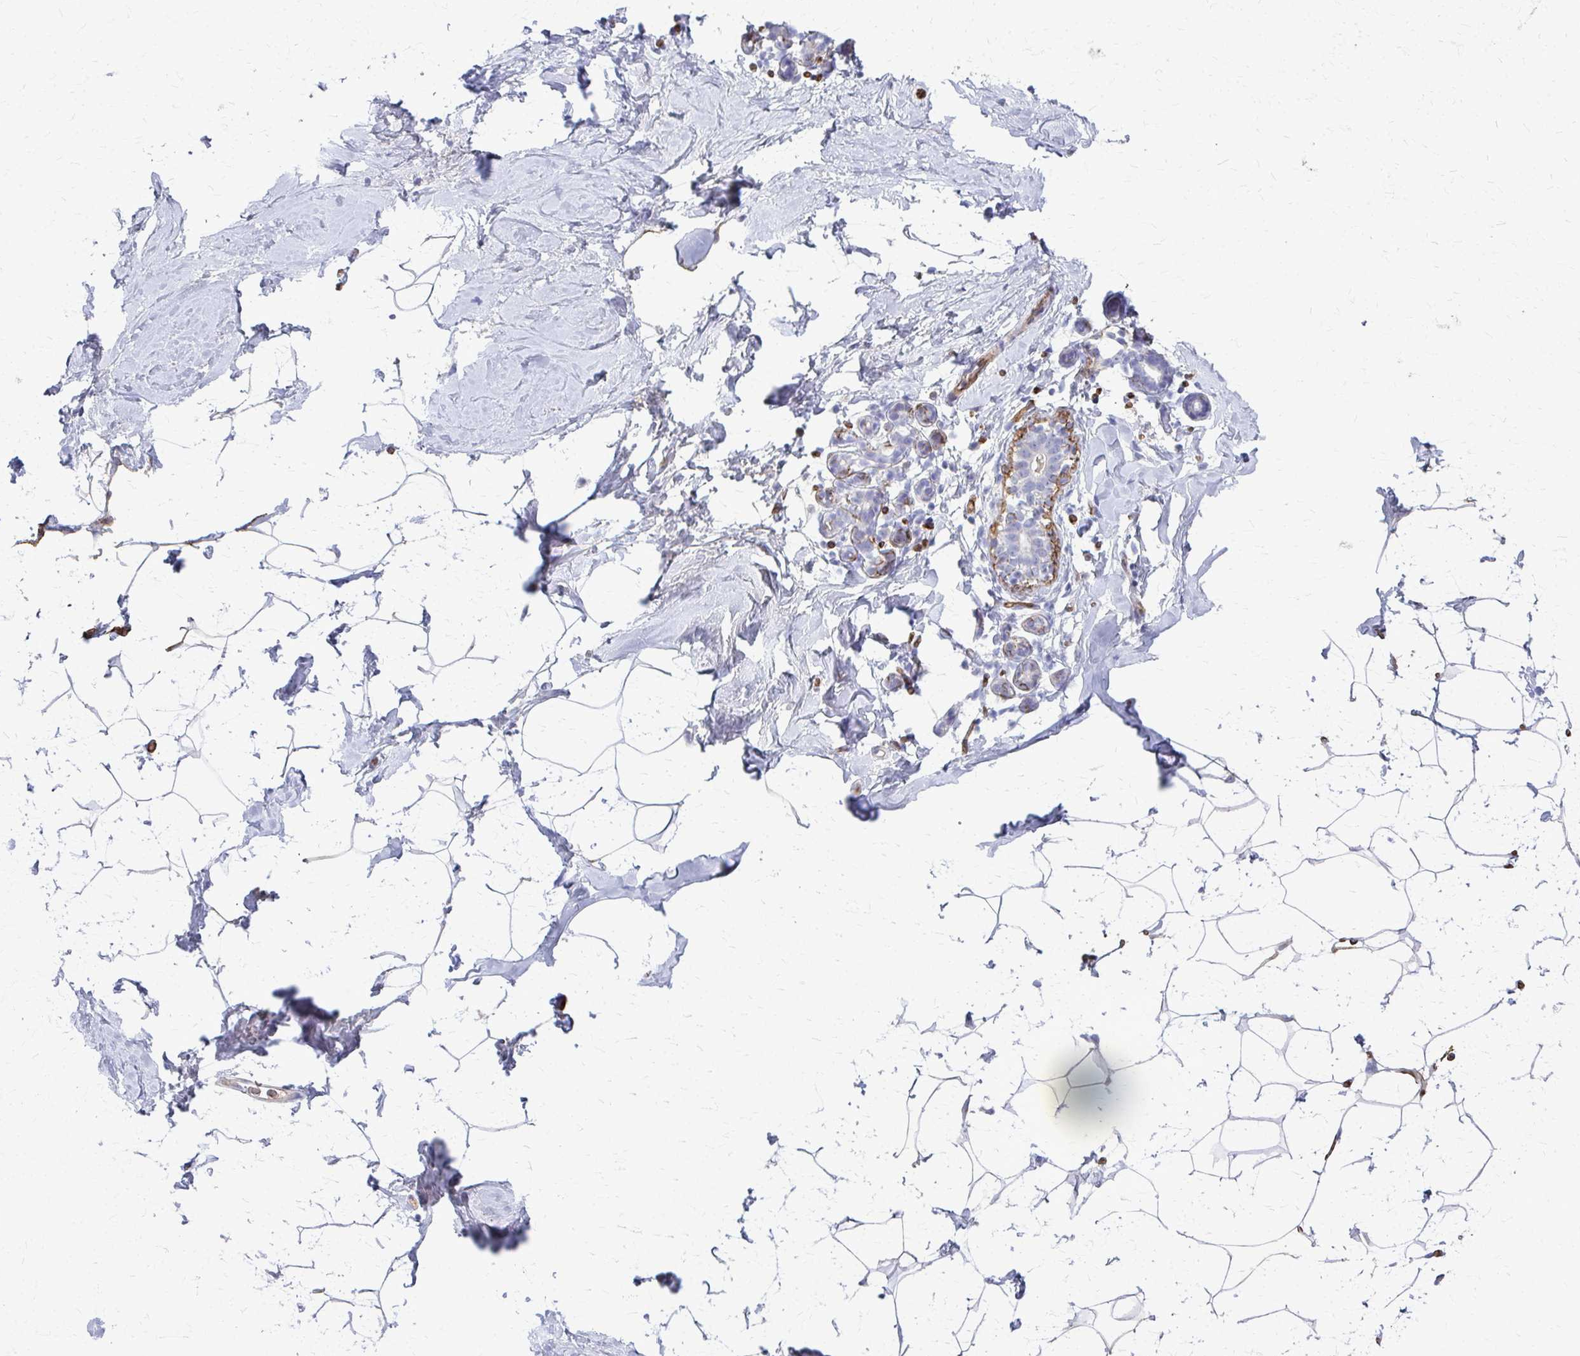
{"staining": {"intensity": "negative", "quantity": "none", "location": "none"}, "tissue": "breast", "cell_type": "Adipocytes", "image_type": "normal", "snomed": [{"axis": "morphology", "description": "Normal tissue, NOS"}, {"axis": "topography", "description": "Breast"}], "caption": "Immunohistochemistry (IHC) of benign human breast shows no positivity in adipocytes.", "gene": "ADIPOQ", "patient": {"sex": "female", "age": 32}}